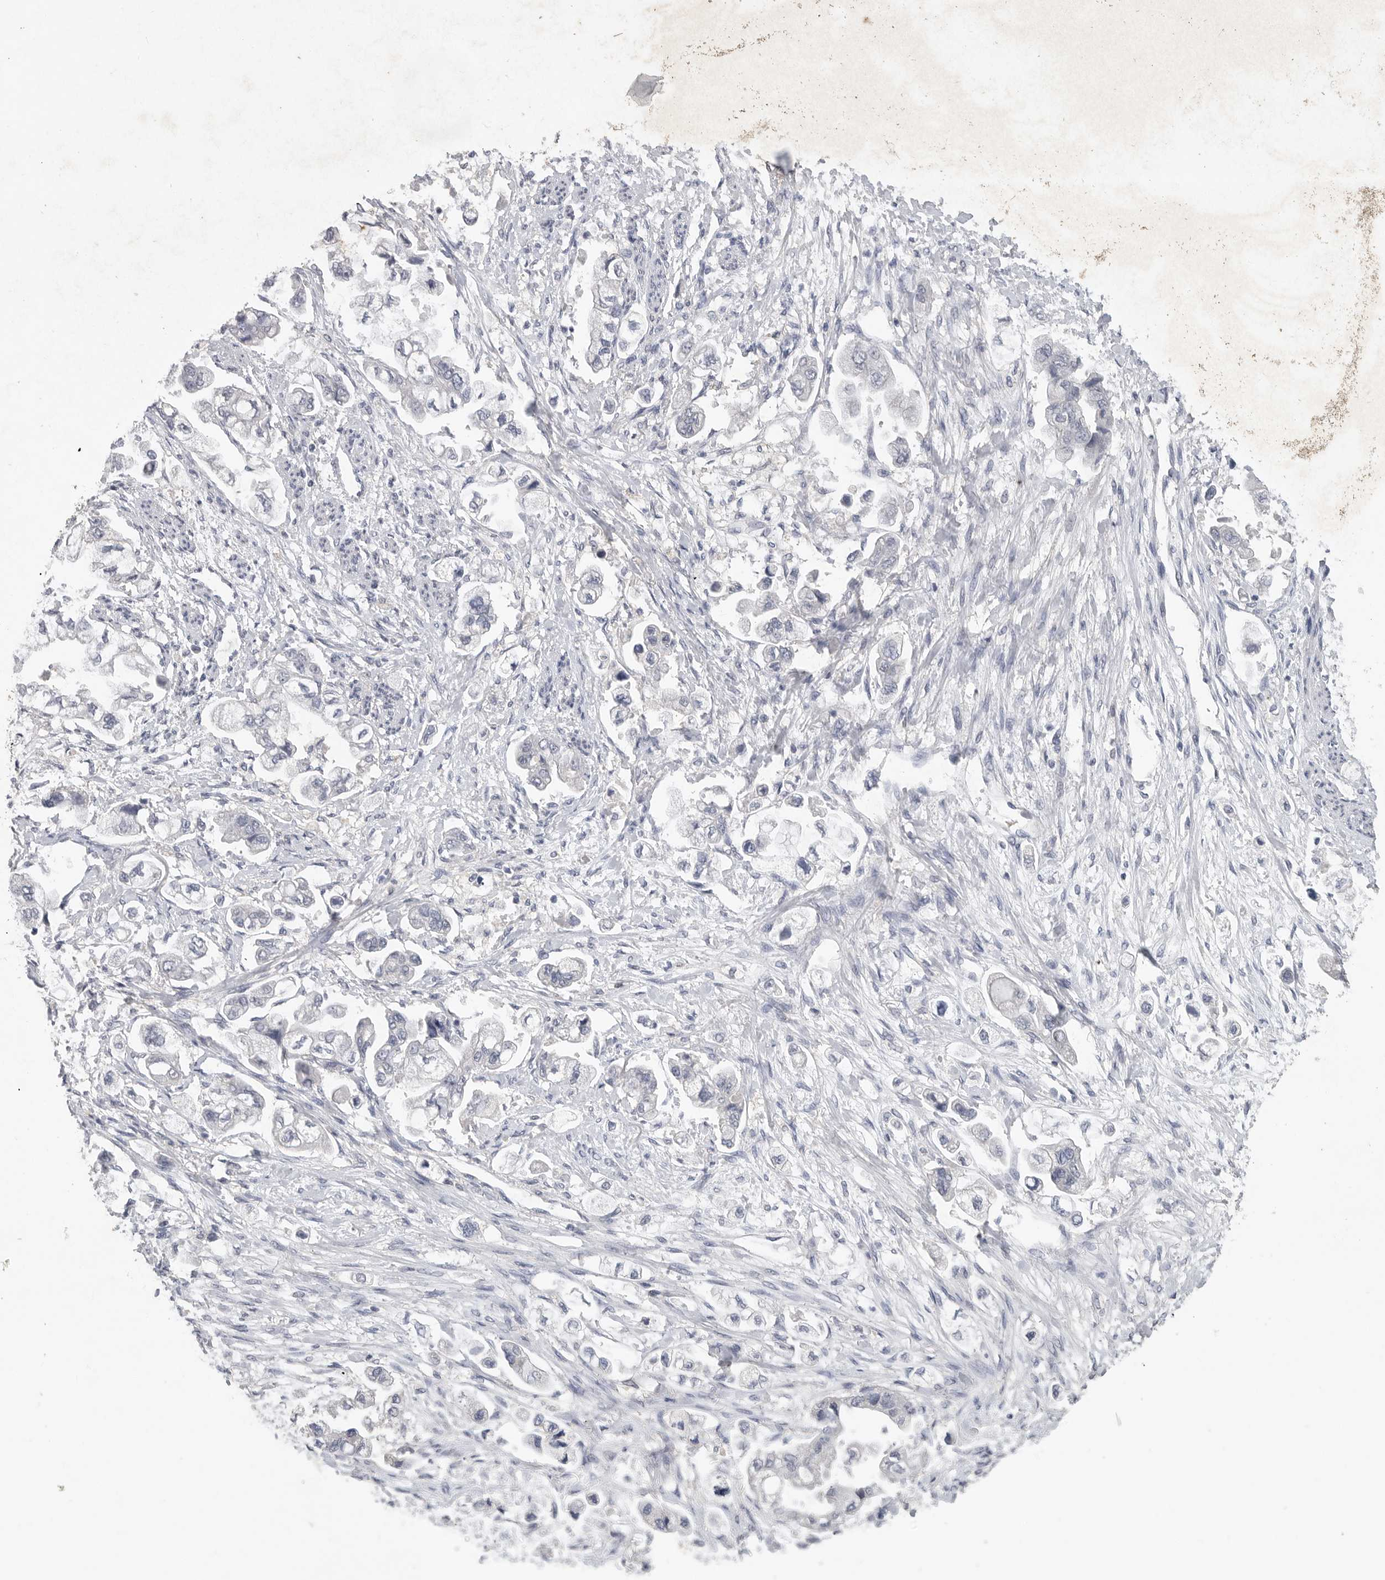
{"staining": {"intensity": "negative", "quantity": "none", "location": "none"}, "tissue": "stomach cancer", "cell_type": "Tumor cells", "image_type": "cancer", "snomed": [{"axis": "morphology", "description": "Adenocarcinoma, NOS"}, {"axis": "topography", "description": "Stomach"}], "caption": "Protein analysis of stomach adenocarcinoma exhibits no significant staining in tumor cells.", "gene": "REG4", "patient": {"sex": "male", "age": 62}}